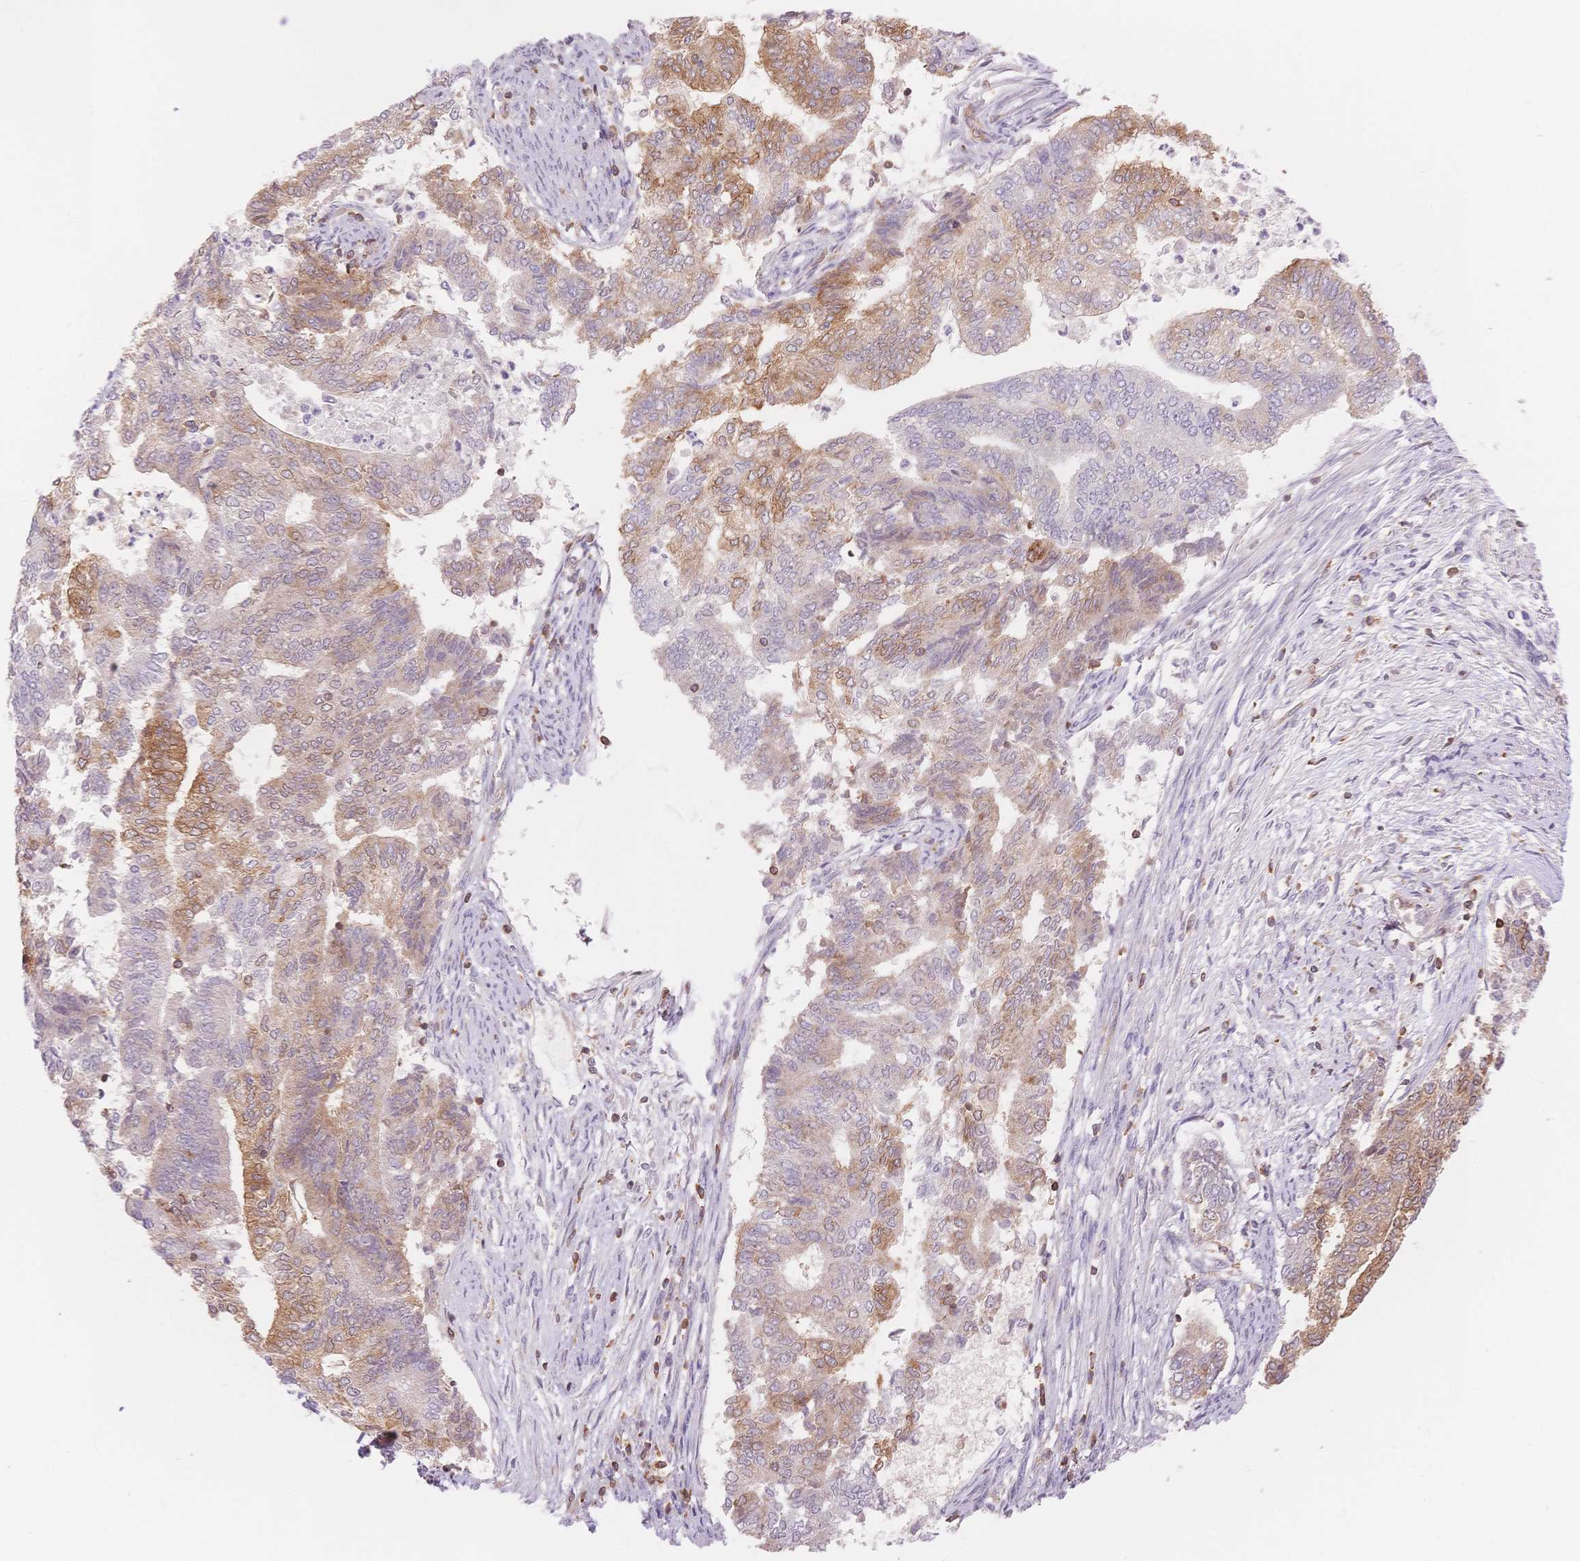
{"staining": {"intensity": "moderate", "quantity": "<25%", "location": "cytoplasmic/membranous"}, "tissue": "endometrial cancer", "cell_type": "Tumor cells", "image_type": "cancer", "snomed": [{"axis": "morphology", "description": "Adenocarcinoma, NOS"}, {"axis": "topography", "description": "Endometrium"}], "caption": "There is low levels of moderate cytoplasmic/membranous staining in tumor cells of endometrial cancer, as demonstrated by immunohistochemical staining (brown color).", "gene": "STK39", "patient": {"sex": "female", "age": 65}}